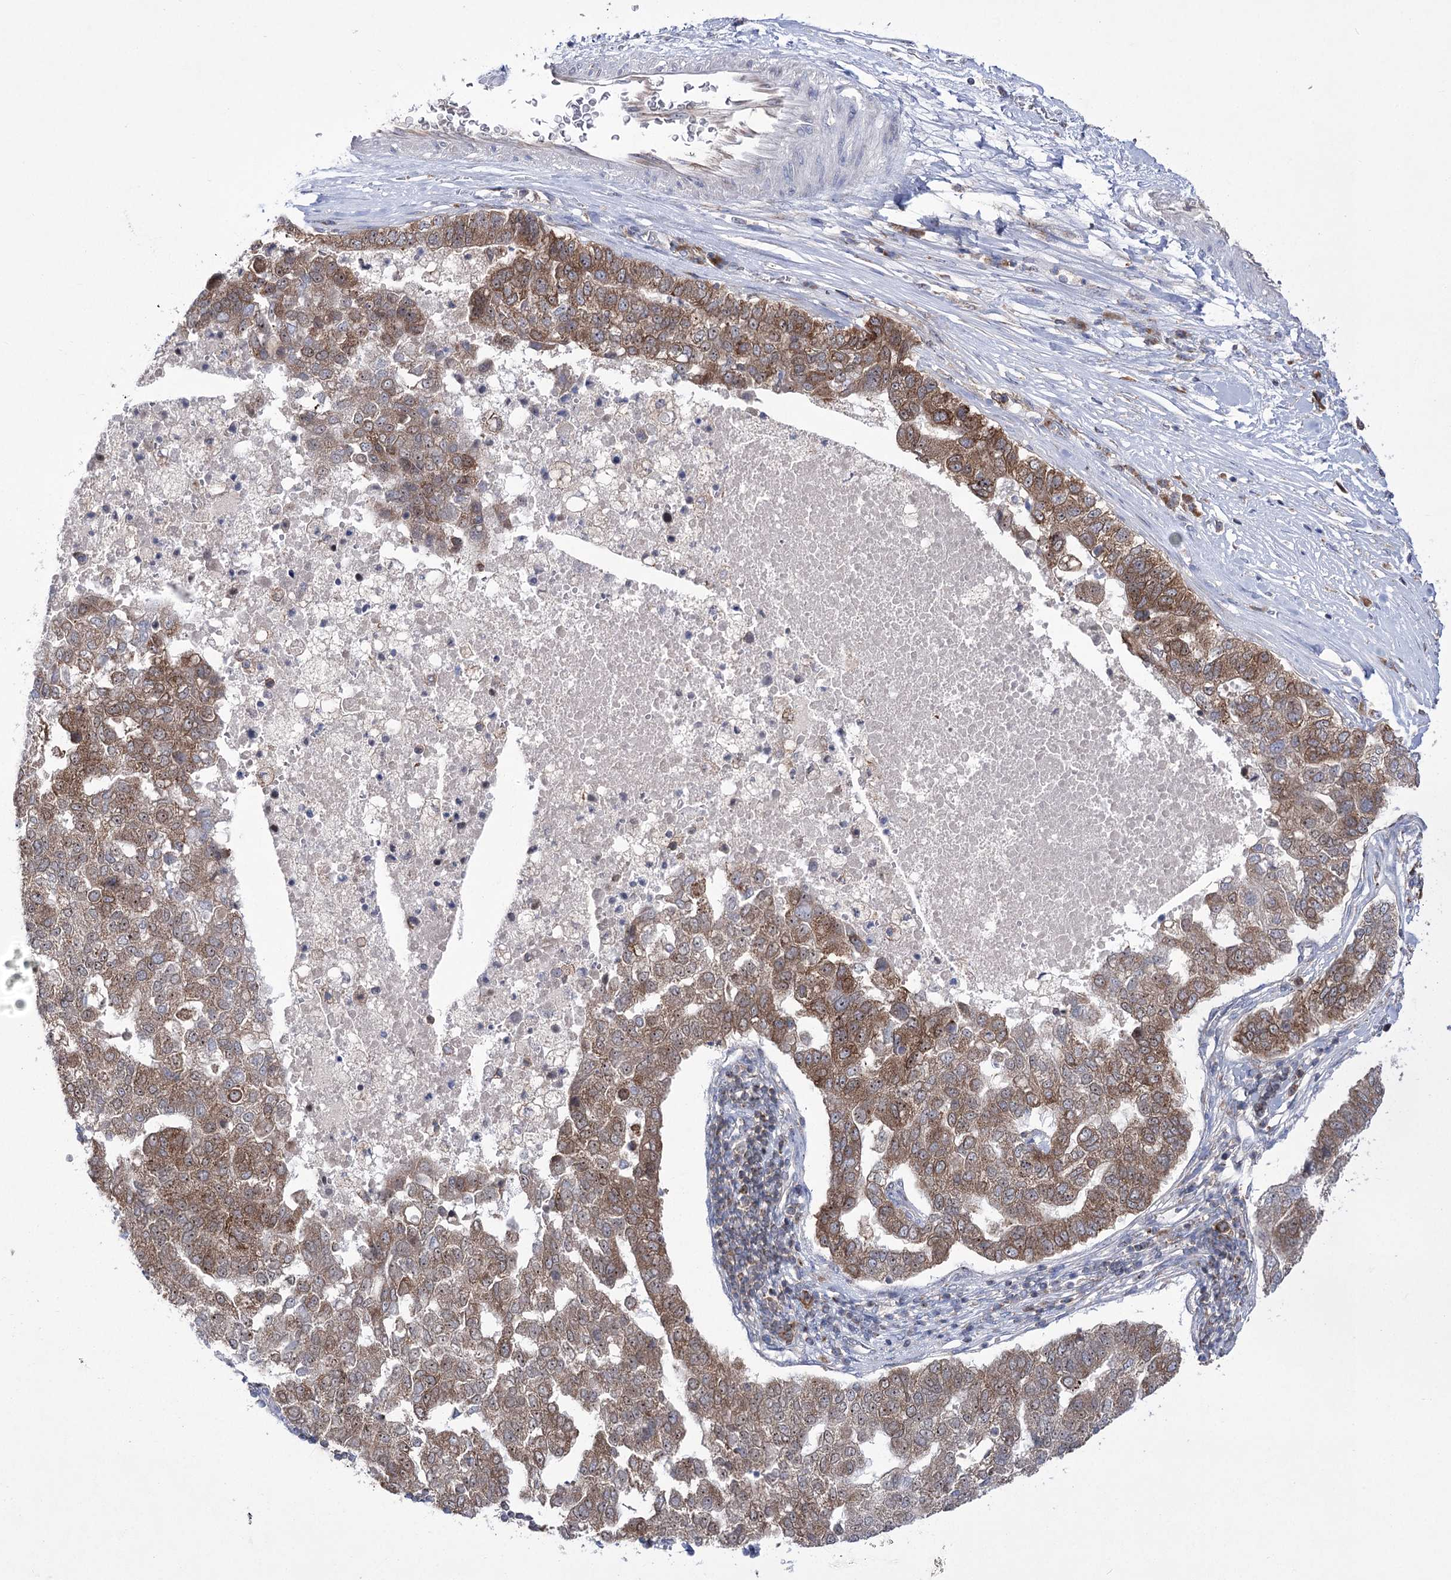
{"staining": {"intensity": "moderate", "quantity": ">75%", "location": "cytoplasmic/membranous,nuclear"}, "tissue": "pancreatic cancer", "cell_type": "Tumor cells", "image_type": "cancer", "snomed": [{"axis": "morphology", "description": "Adenocarcinoma, NOS"}, {"axis": "topography", "description": "Pancreas"}], "caption": "Immunohistochemical staining of pancreatic adenocarcinoma reveals moderate cytoplasmic/membranous and nuclear protein staining in approximately >75% of tumor cells.", "gene": "ZNF622", "patient": {"sex": "female", "age": 61}}